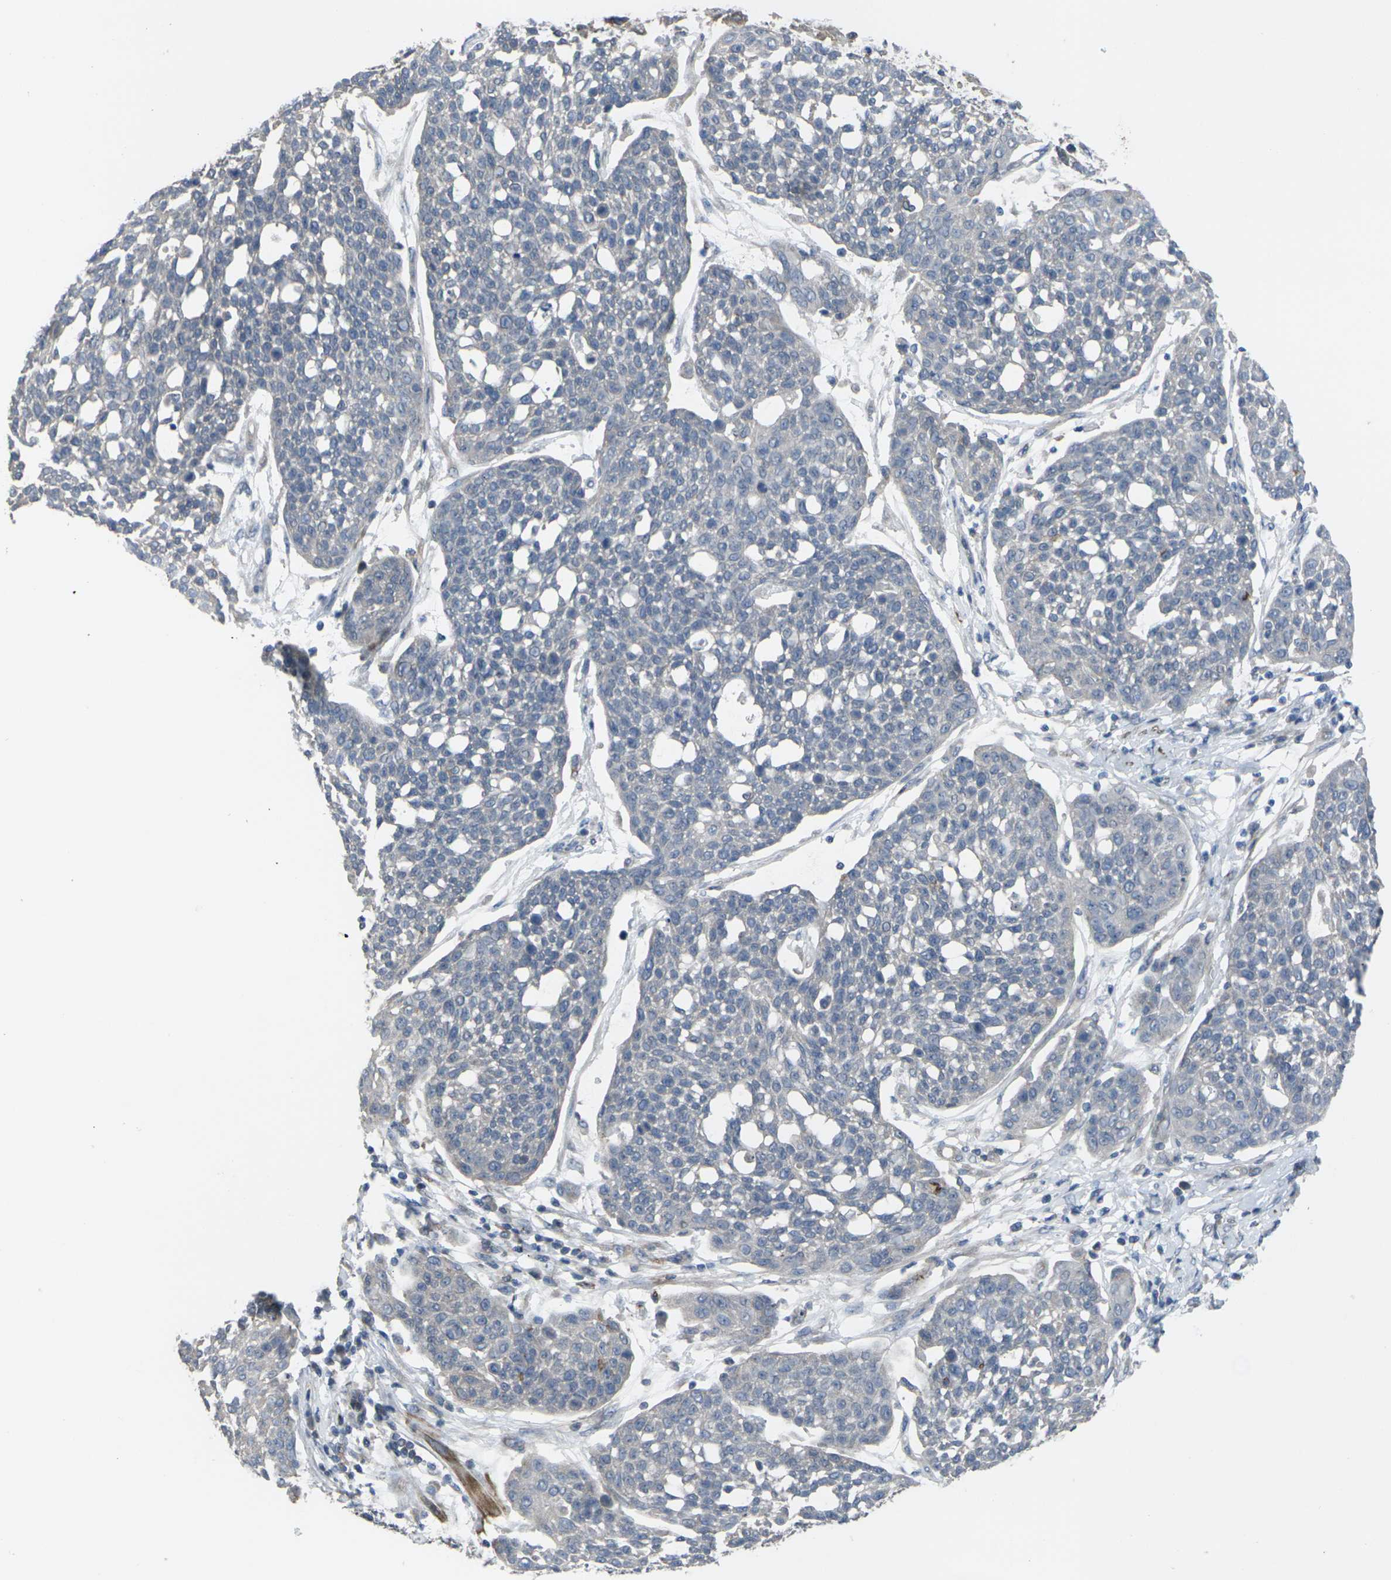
{"staining": {"intensity": "negative", "quantity": "none", "location": "none"}, "tissue": "cervical cancer", "cell_type": "Tumor cells", "image_type": "cancer", "snomed": [{"axis": "morphology", "description": "Squamous cell carcinoma, NOS"}, {"axis": "topography", "description": "Cervix"}], "caption": "A micrograph of squamous cell carcinoma (cervical) stained for a protein displays no brown staining in tumor cells.", "gene": "CCR10", "patient": {"sex": "female", "age": 34}}